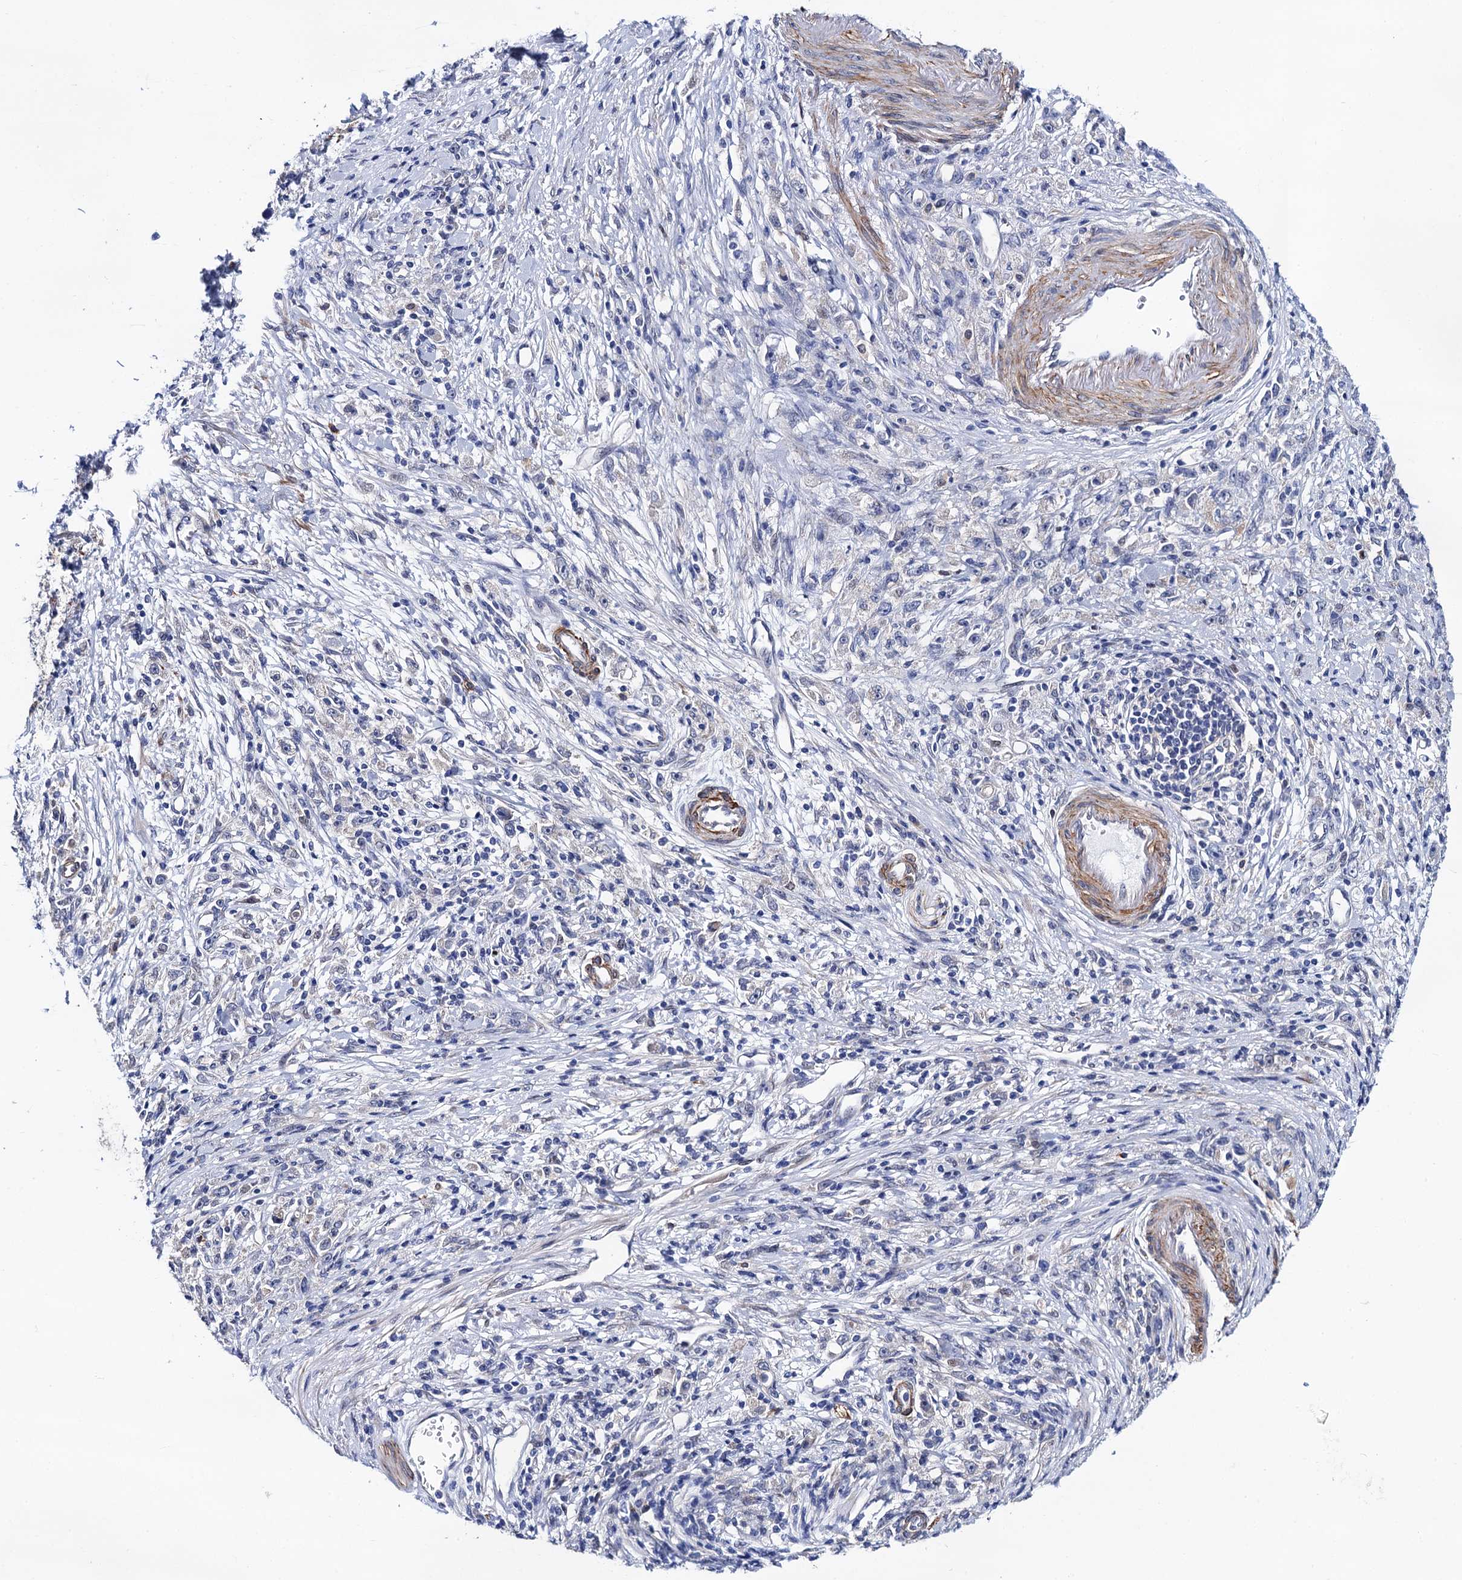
{"staining": {"intensity": "negative", "quantity": "none", "location": "none"}, "tissue": "stomach cancer", "cell_type": "Tumor cells", "image_type": "cancer", "snomed": [{"axis": "morphology", "description": "Adenocarcinoma, NOS"}, {"axis": "topography", "description": "Stomach"}], "caption": "A histopathology image of adenocarcinoma (stomach) stained for a protein displays no brown staining in tumor cells.", "gene": "ZDHHC18", "patient": {"sex": "female", "age": 59}}